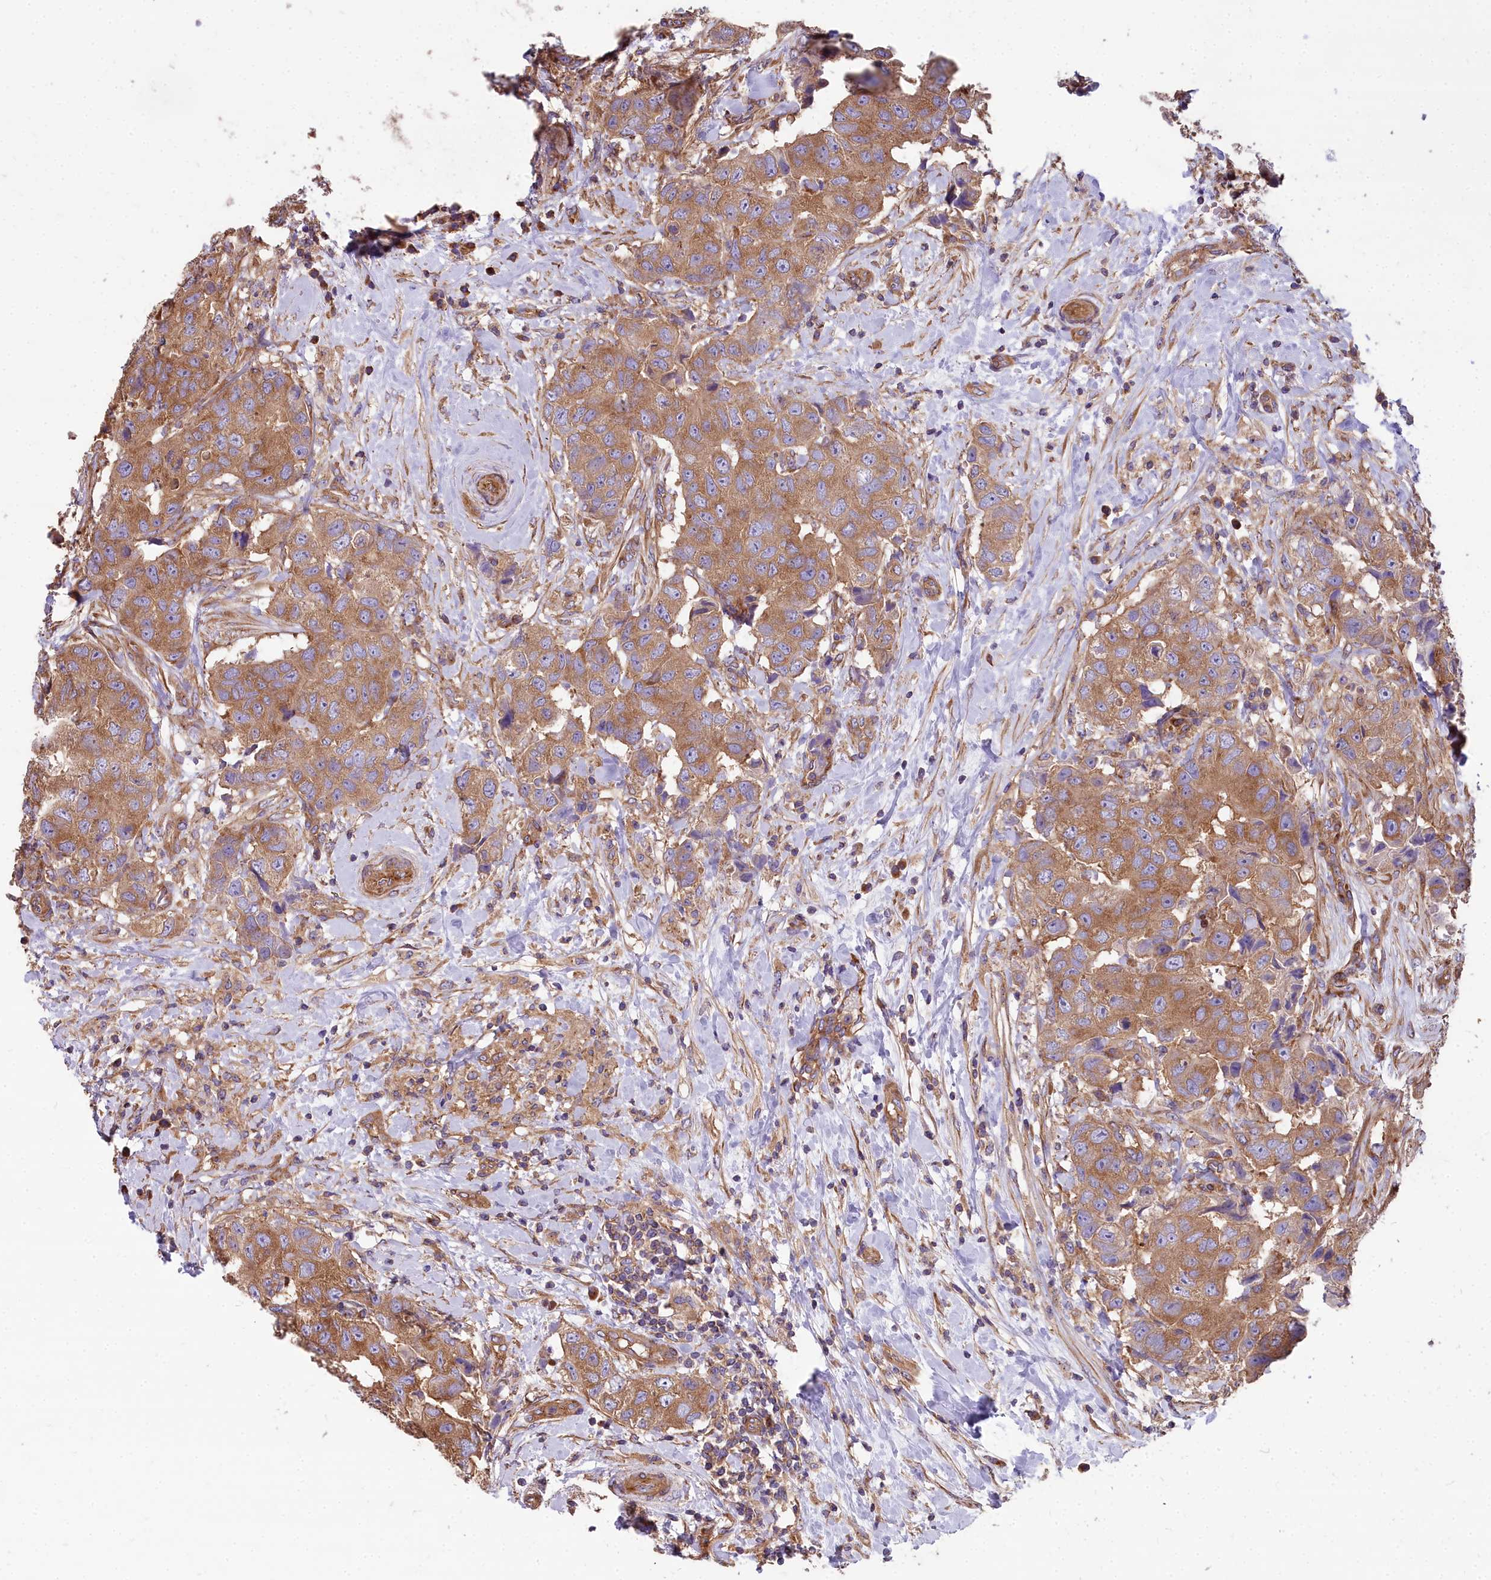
{"staining": {"intensity": "moderate", "quantity": ">75%", "location": "cytoplasmic/membranous"}, "tissue": "breast cancer", "cell_type": "Tumor cells", "image_type": "cancer", "snomed": [{"axis": "morphology", "description": "Normal tissue, NOS"}, {"axis": "morphology", "description": "Duct carcinoma"}, {"axis": "topography", "description": "Breast"}], "caption": "This micrograph displays breast invasive ductal carcinoma stained with immunohistochemistry (IHC) to label a protein in brown. The cytoplasmic/membranous of tumor cells show moderate positivity for the protein. Nuclei are counter-stained blue.", "gene": "DCTN3", "patient": {"sex": "female", "age": 62}}